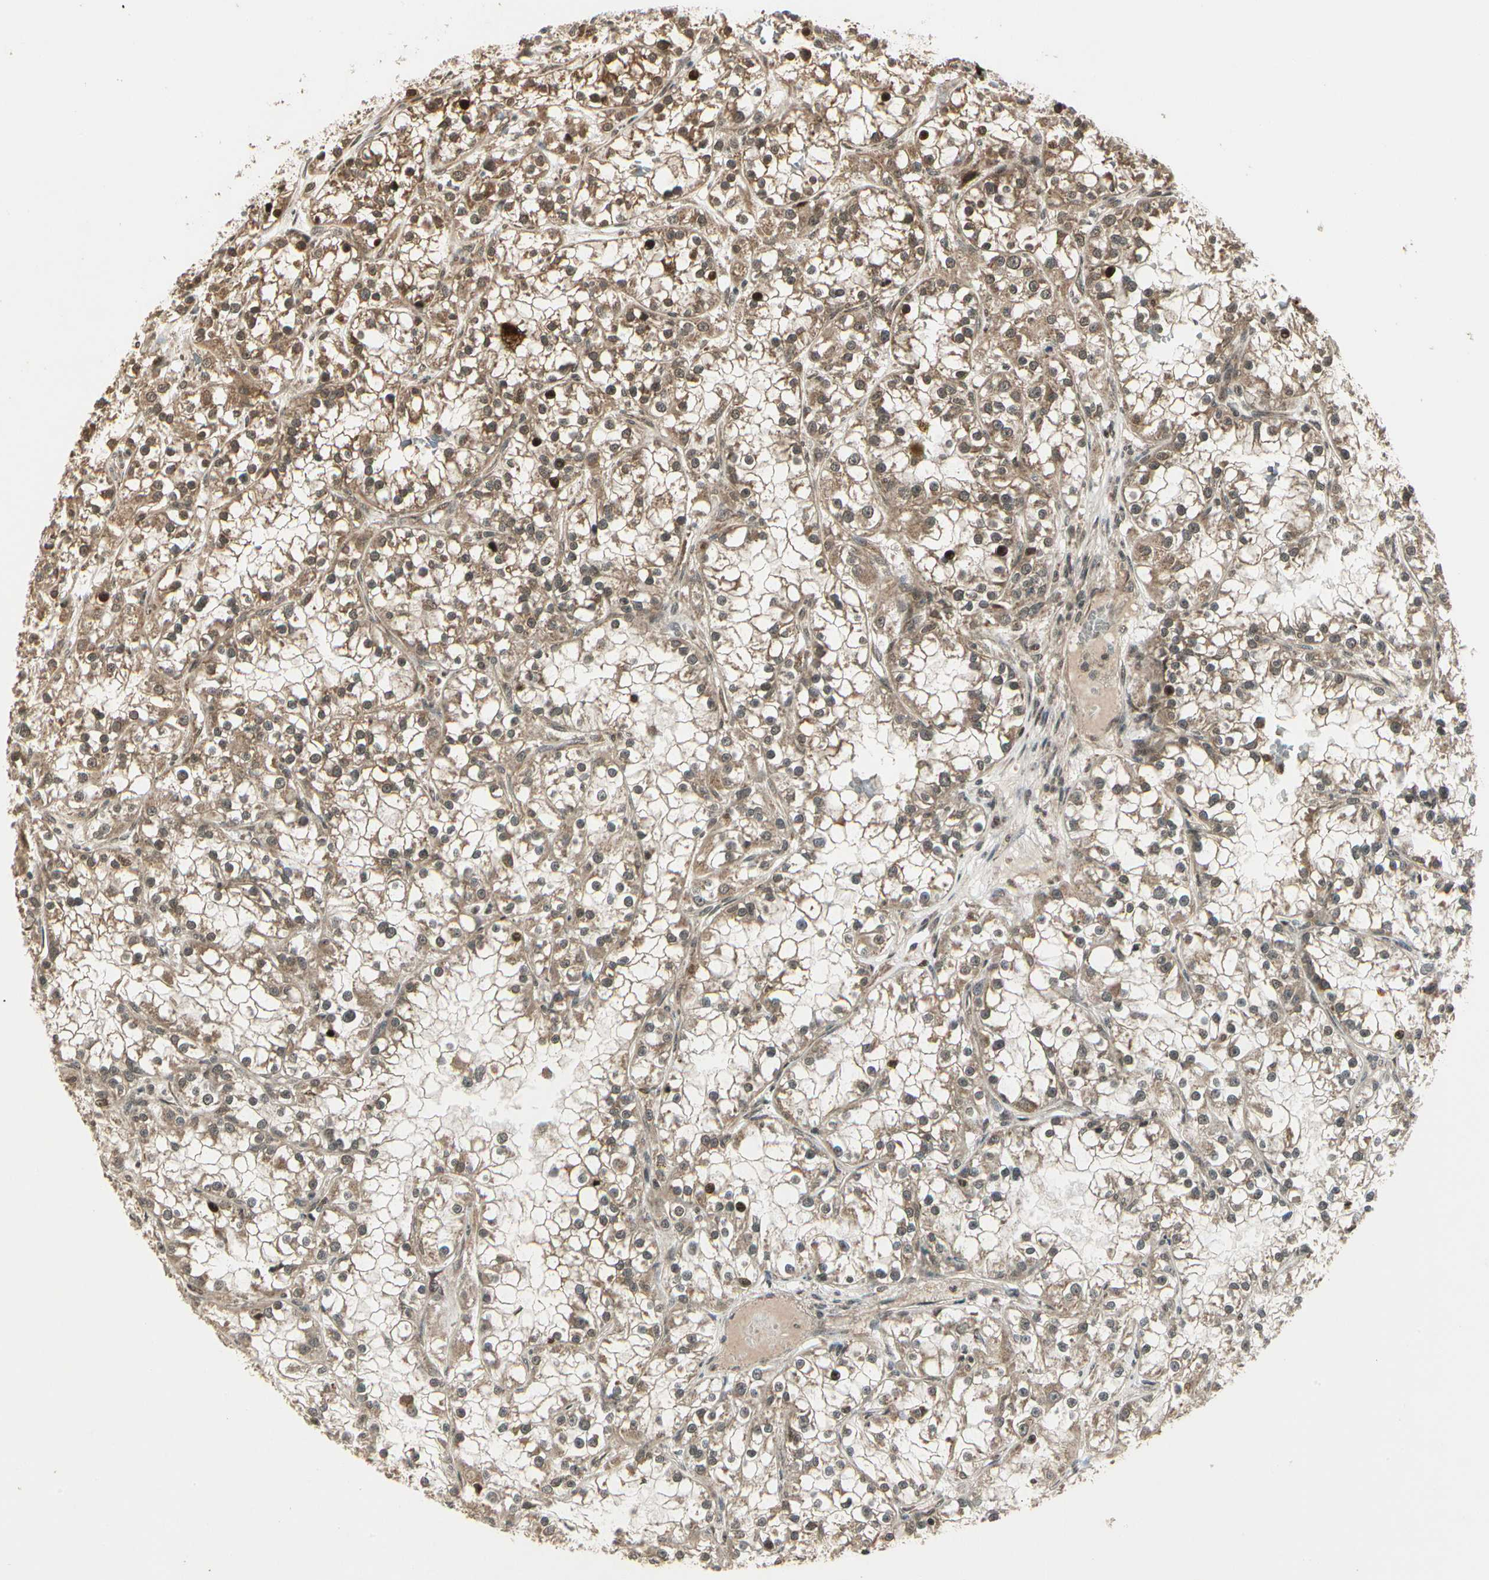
{"staining": {"intensity": "moderate", "quantity": ">75%", "location": "cytoplasmic/membranous"}, "tissue": "renal cancer", "cell_type": "Tumor cells", "image_type": "cancer", "snomed": [{"axis": "morphology", "description": "Adenocarcinoma, NOS"}, {"axis": "topography", "description": "Kidney"}], "caption": "Approximately >75% of tumor cells in human renal cancer reveal moderate cytoplasmic/membranous protein staining as visualized by brown immunohistochemical staining.", "gene": "GLUL", "patient": {"sex": "female", "age": 52}}